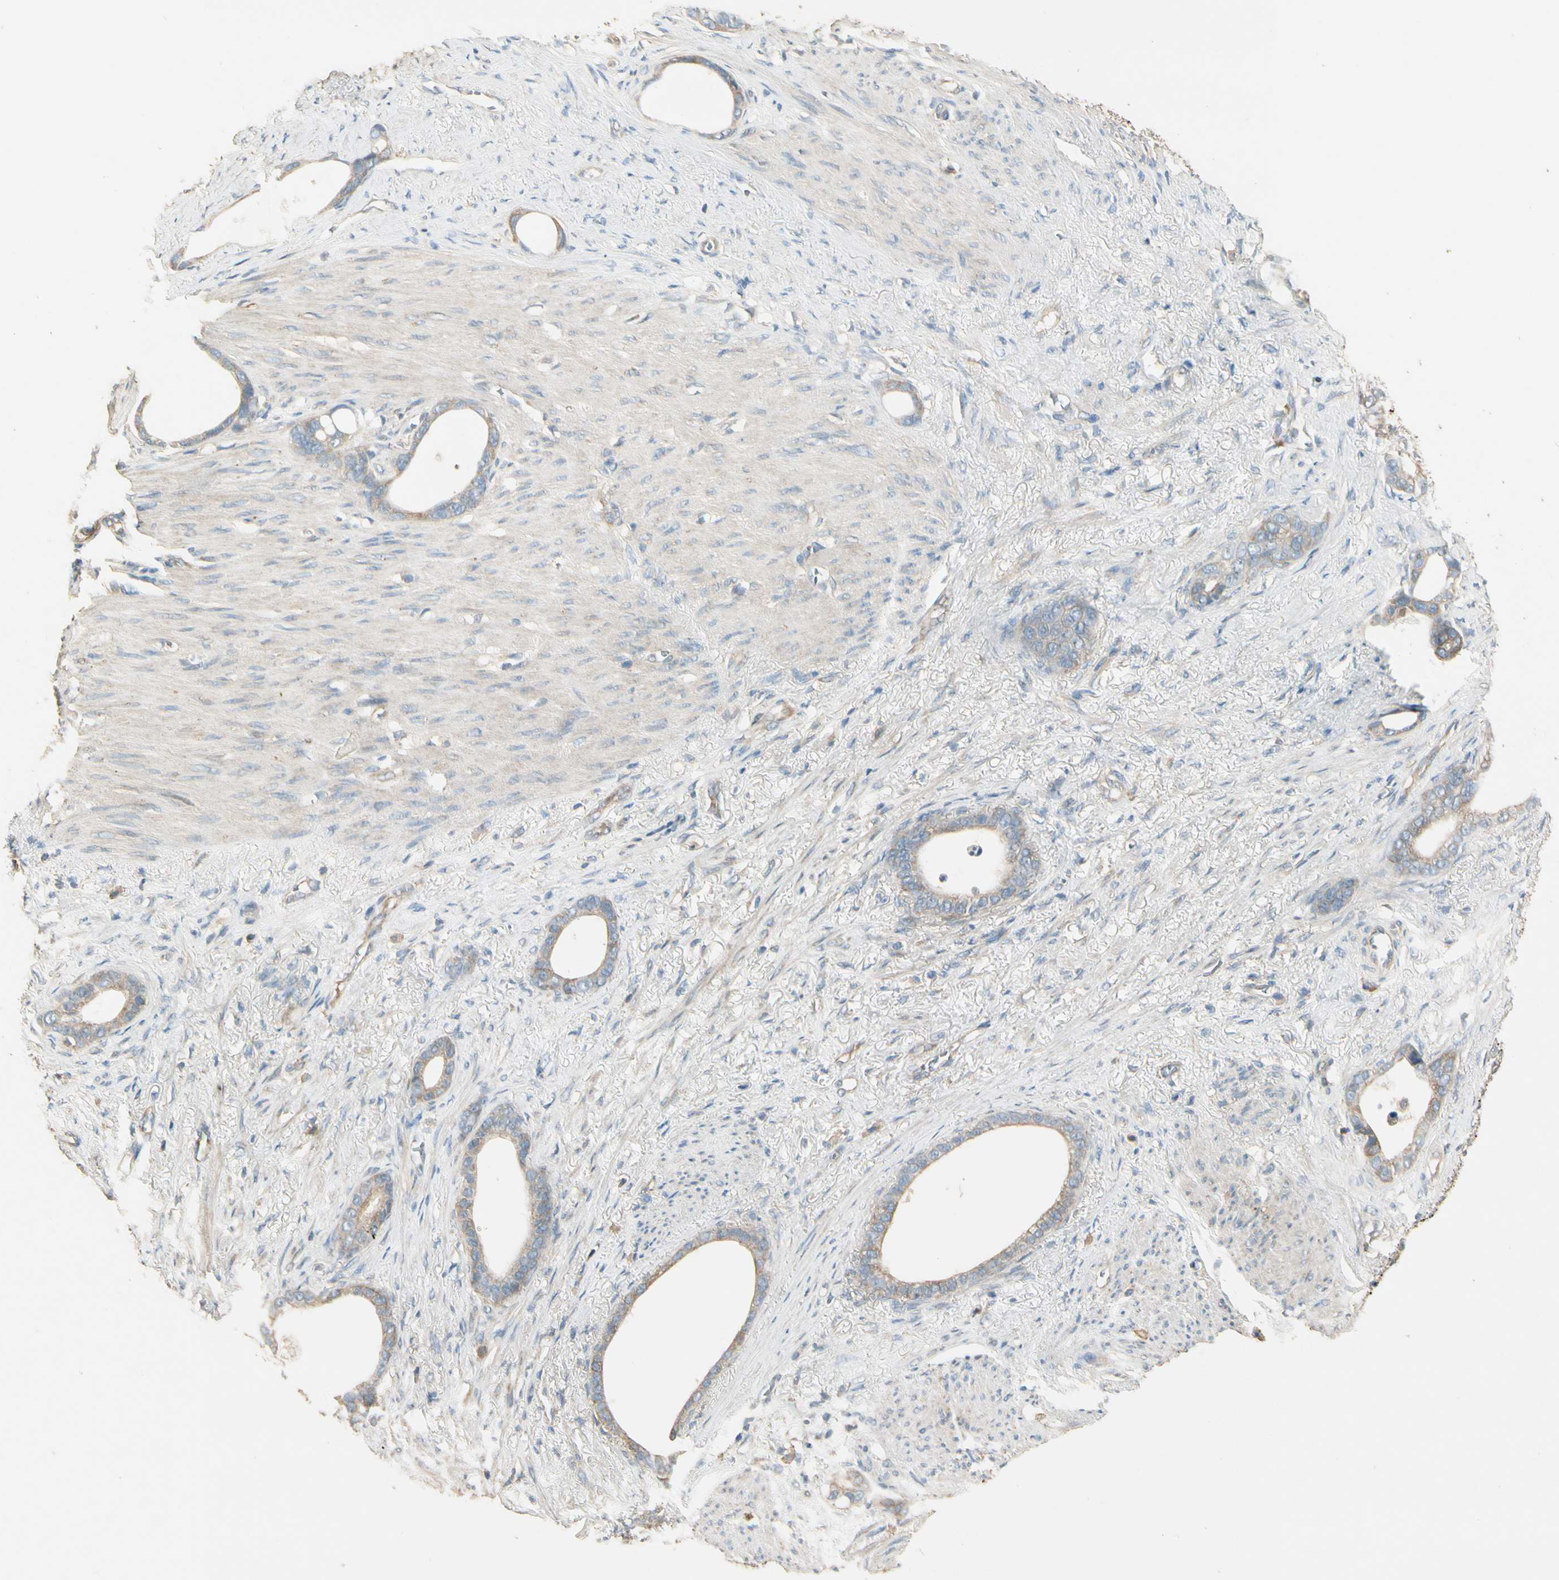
{"staining": {"intensity": "weak", "quantity": ">75%", "location": "cytoplasmic/membranous"}, "tissue": "stomach cancer", "cell_type": "Tumor cells", "image_type": "cancer", "snomed": [{"axis": "morphology", "description": "Adenocarcinoma, NOS"}, {"axis": "topography", "description": "Stomach"}], "caption": "Protein expression analysis of human stomach cancer (adenocarcinoma) reveals weak cytoplasmic/membranous positivity in approximately >75% of tumor cells.", "gene": "PLXNA1", "patient": {"sex": "female", "age": 75}}